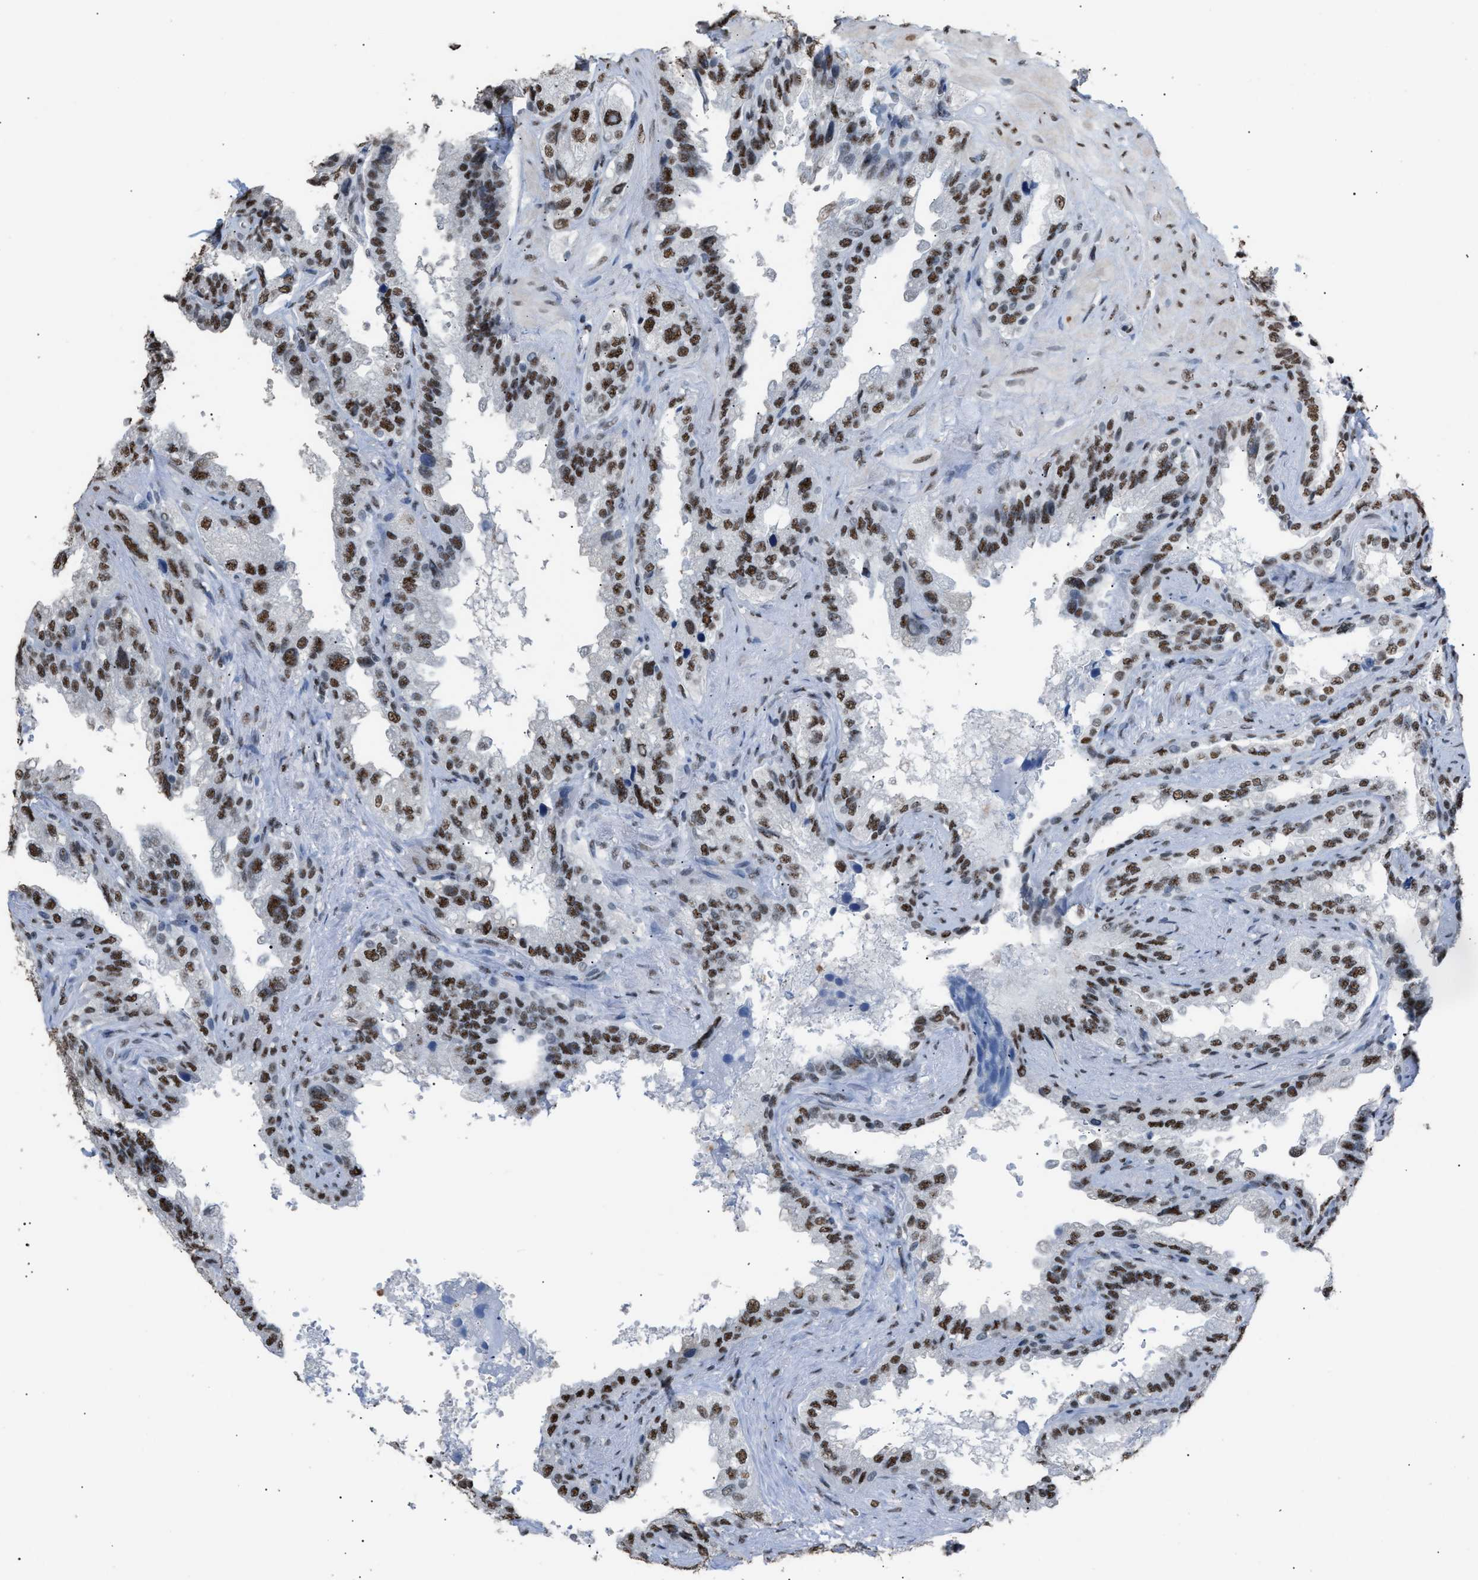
{"staining": {"intensity": "strong", "quantity": ">75%", "location": "nuclear"}, "tissue": "seminal vesicle", "cell_type": "Glandular cells", "image_type": "normal", "snomed": [{"axis": "morphology", "description": "Normal tissue, NOS"}, {"axis": "topography", "description": "Seminal veicle"}], "caption": "Unremarkable seminal vesicle was stained to show a protein in brown. There is high levels of strong nuclear positivity in about >75% of glandular cells.", "gene": "CCAR2", "patient": {"sex": "male", "age": 68}}